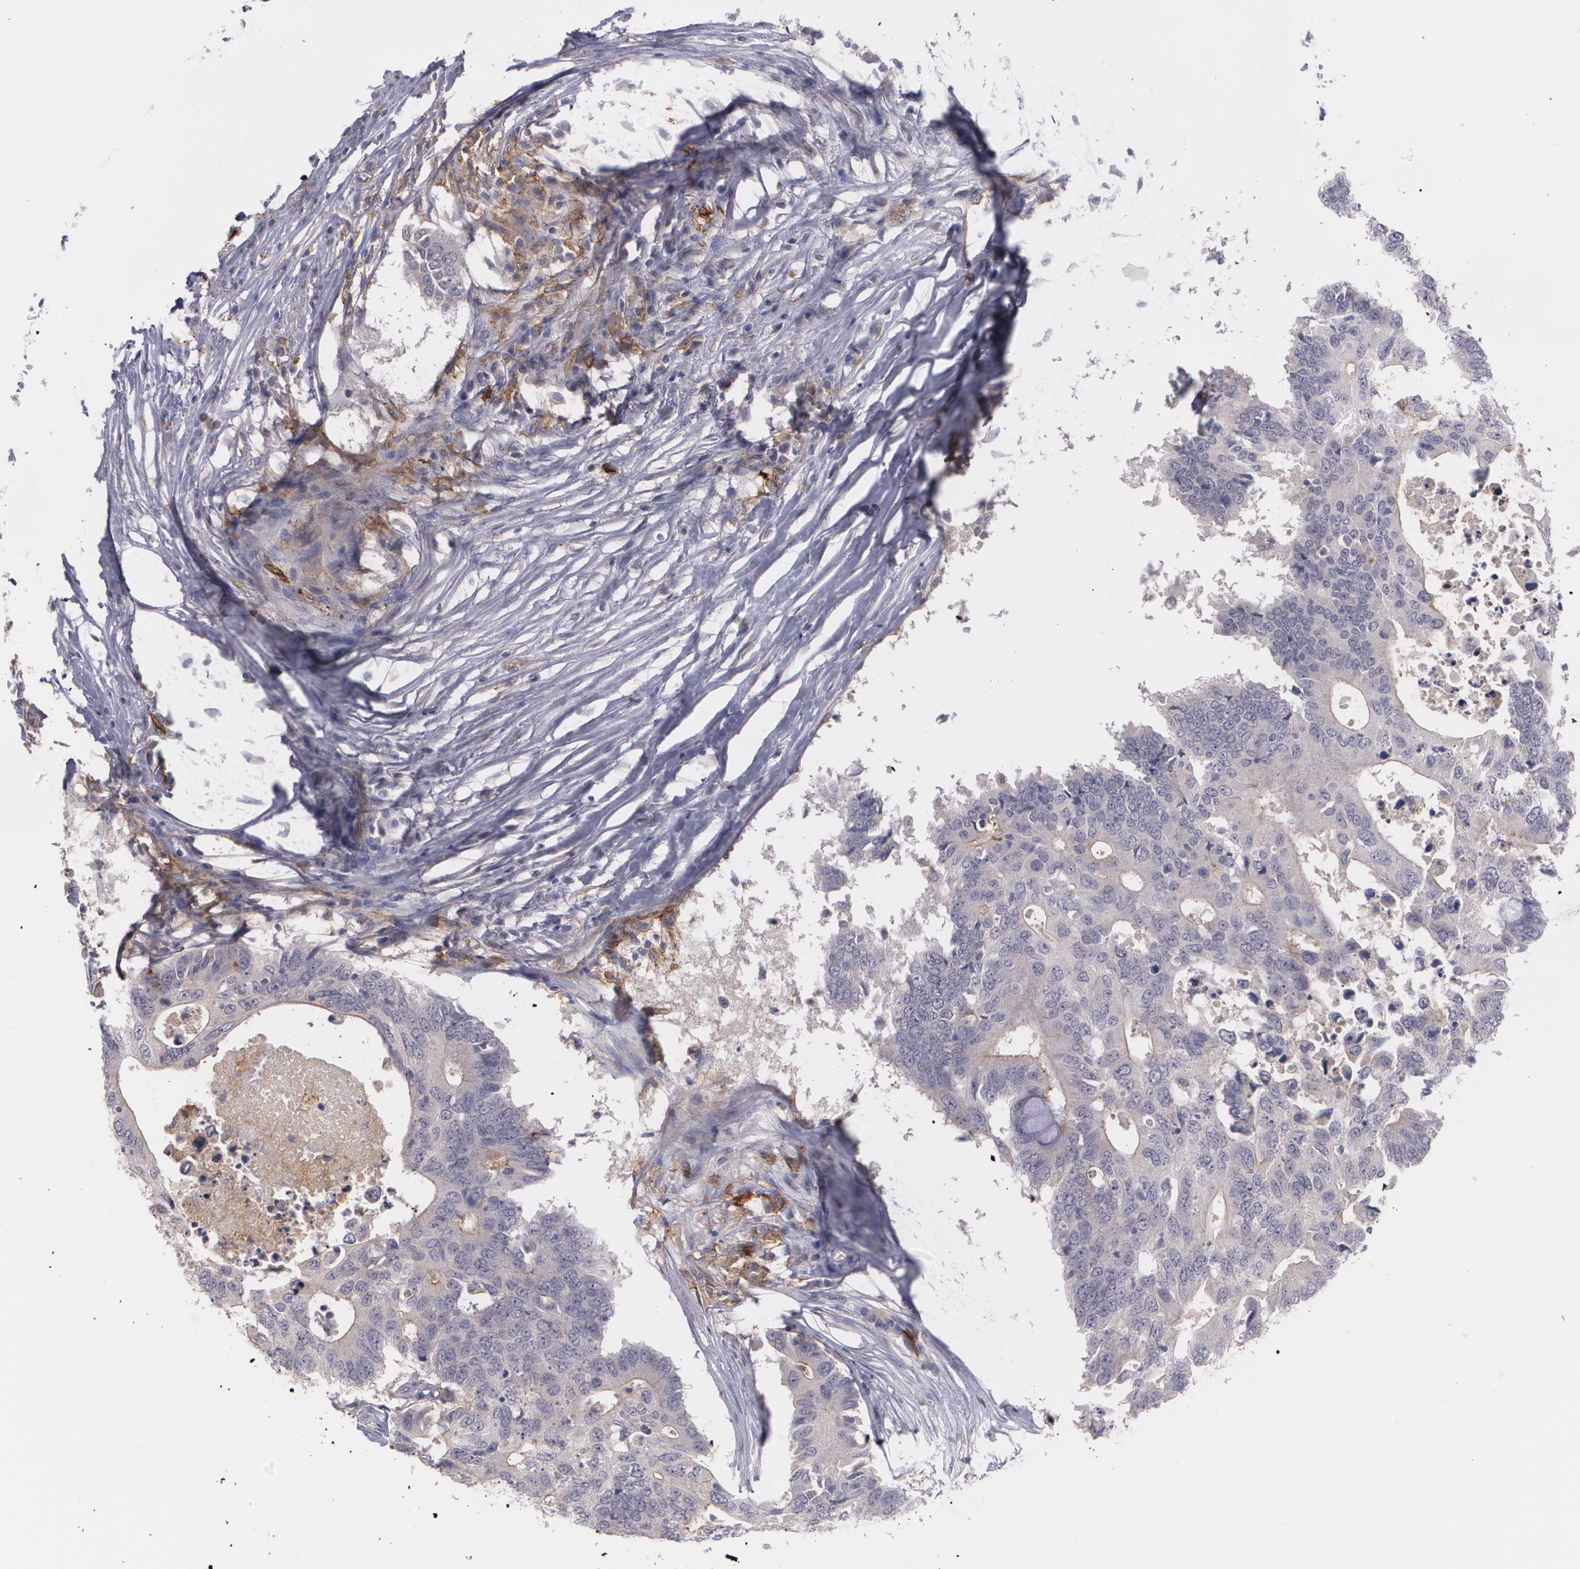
{"staining": {"intensity": "negative", "quantity": "none", "location": "none"}, "tissue": "colorectal cancer", "cell_type": "Tumor cells", "image_type": "cancer", "snomed": [{"axis": "morphology", "description": "Adenocarcinoma, NOS"}, {"axis": "topography", "description": "Colon"}], "caption": "This is a photomicrograph of immunohistochemistry (IHC) staining of adenocarcinoma (colorectal), which shows no staining in tumor cells. Brightfield microscopy of IHC stained with DAB (brown) and hematoxylin (blue), captured at high magnification.", "gene": "ACE", "patient": {"sex": "male", "age": 71}}